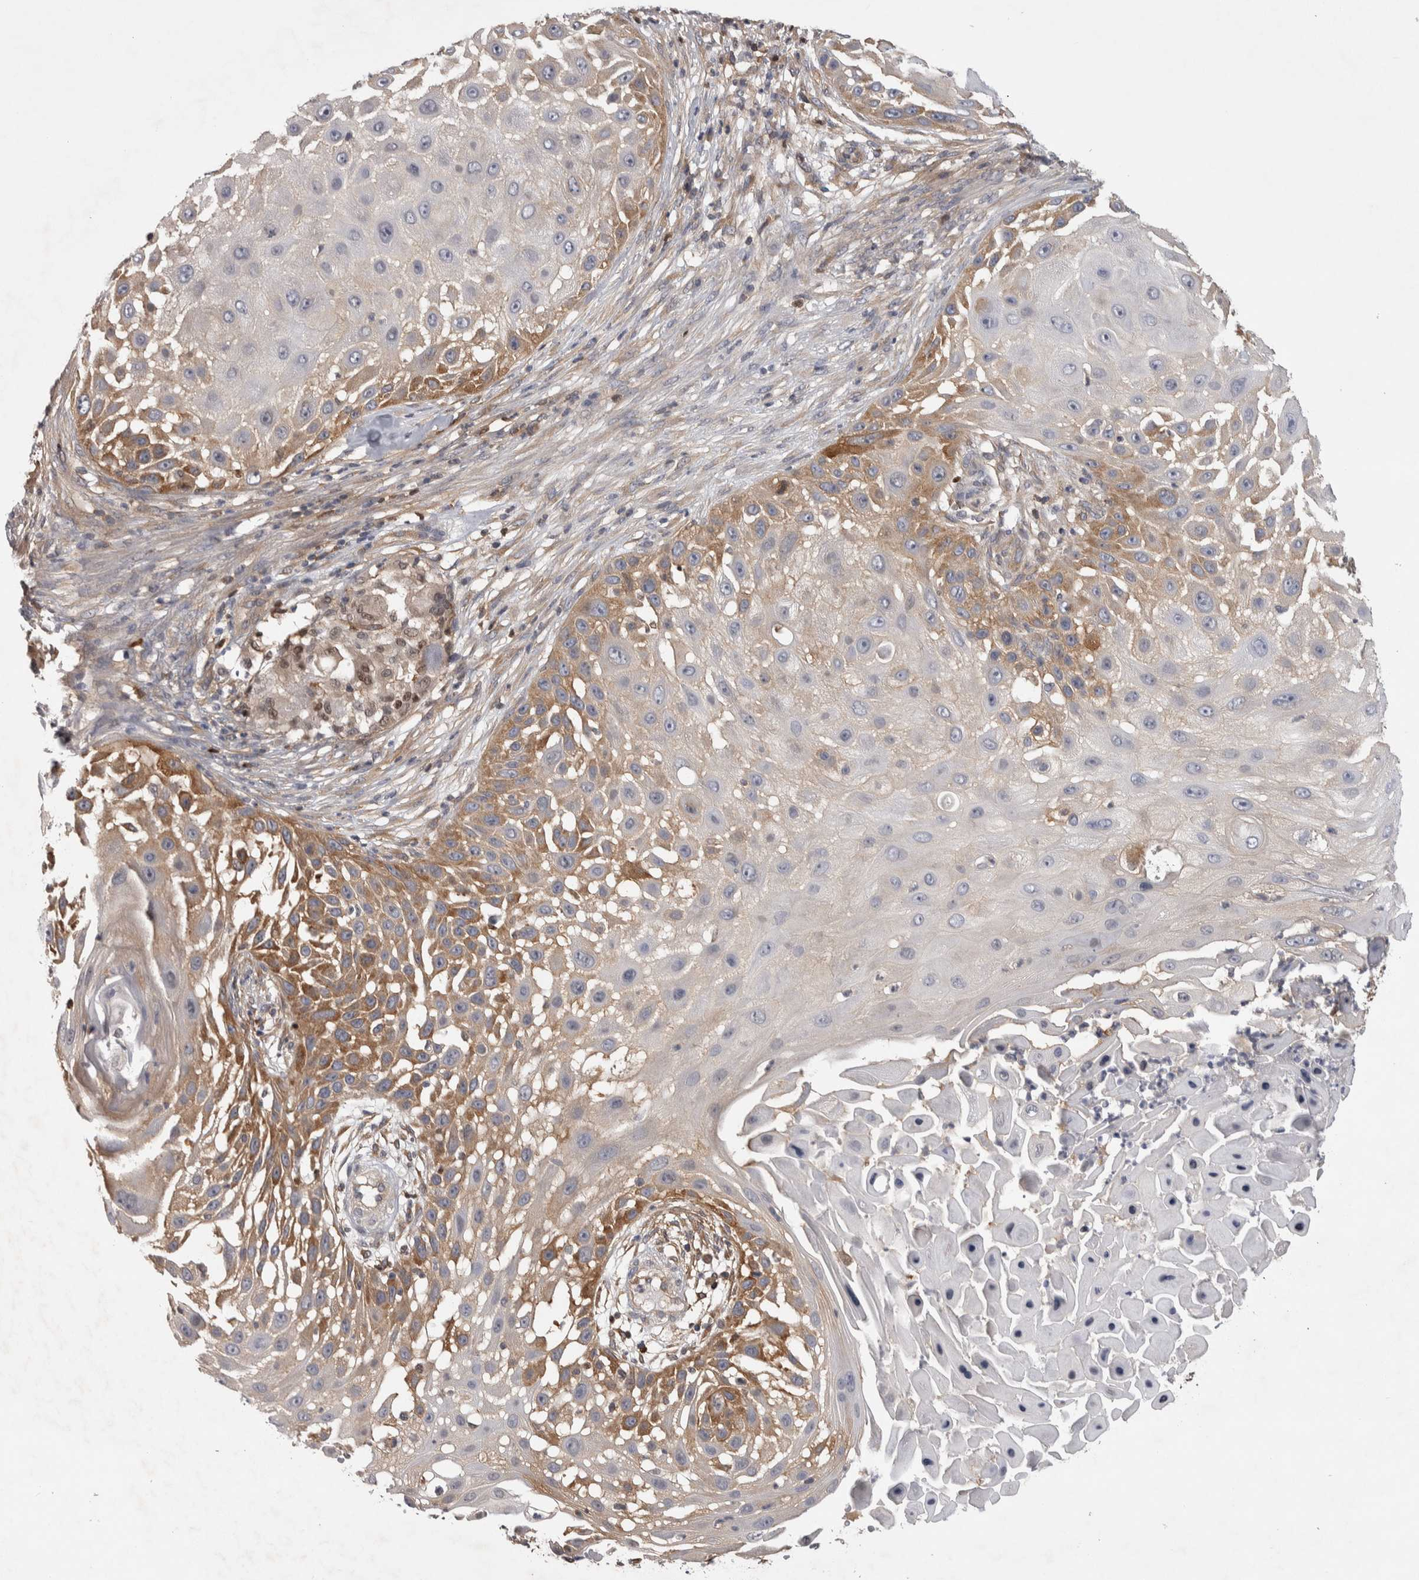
{"staining": {"intensity": "moderate", "quantity": "25%-75%", "location": "cytoplasmic/membranous"}, "tissue": "skin cancer", "cell_type": "Tumor cells", "image_type": "cancer", "snomed": [{"axis": "morphology", "description": "Squamous cell carcinoma, NOS"}, {"axis": "topography", "description": "Skin"}], "caption": "The image demonstrates staining of squamous cell carcinoma (skin), revealing moderate cytoplasmic/membranous protein staining (brown color) within tumor cells.", "gene": "NFKB2", "patient": {"sex": "female", "age": 44}}